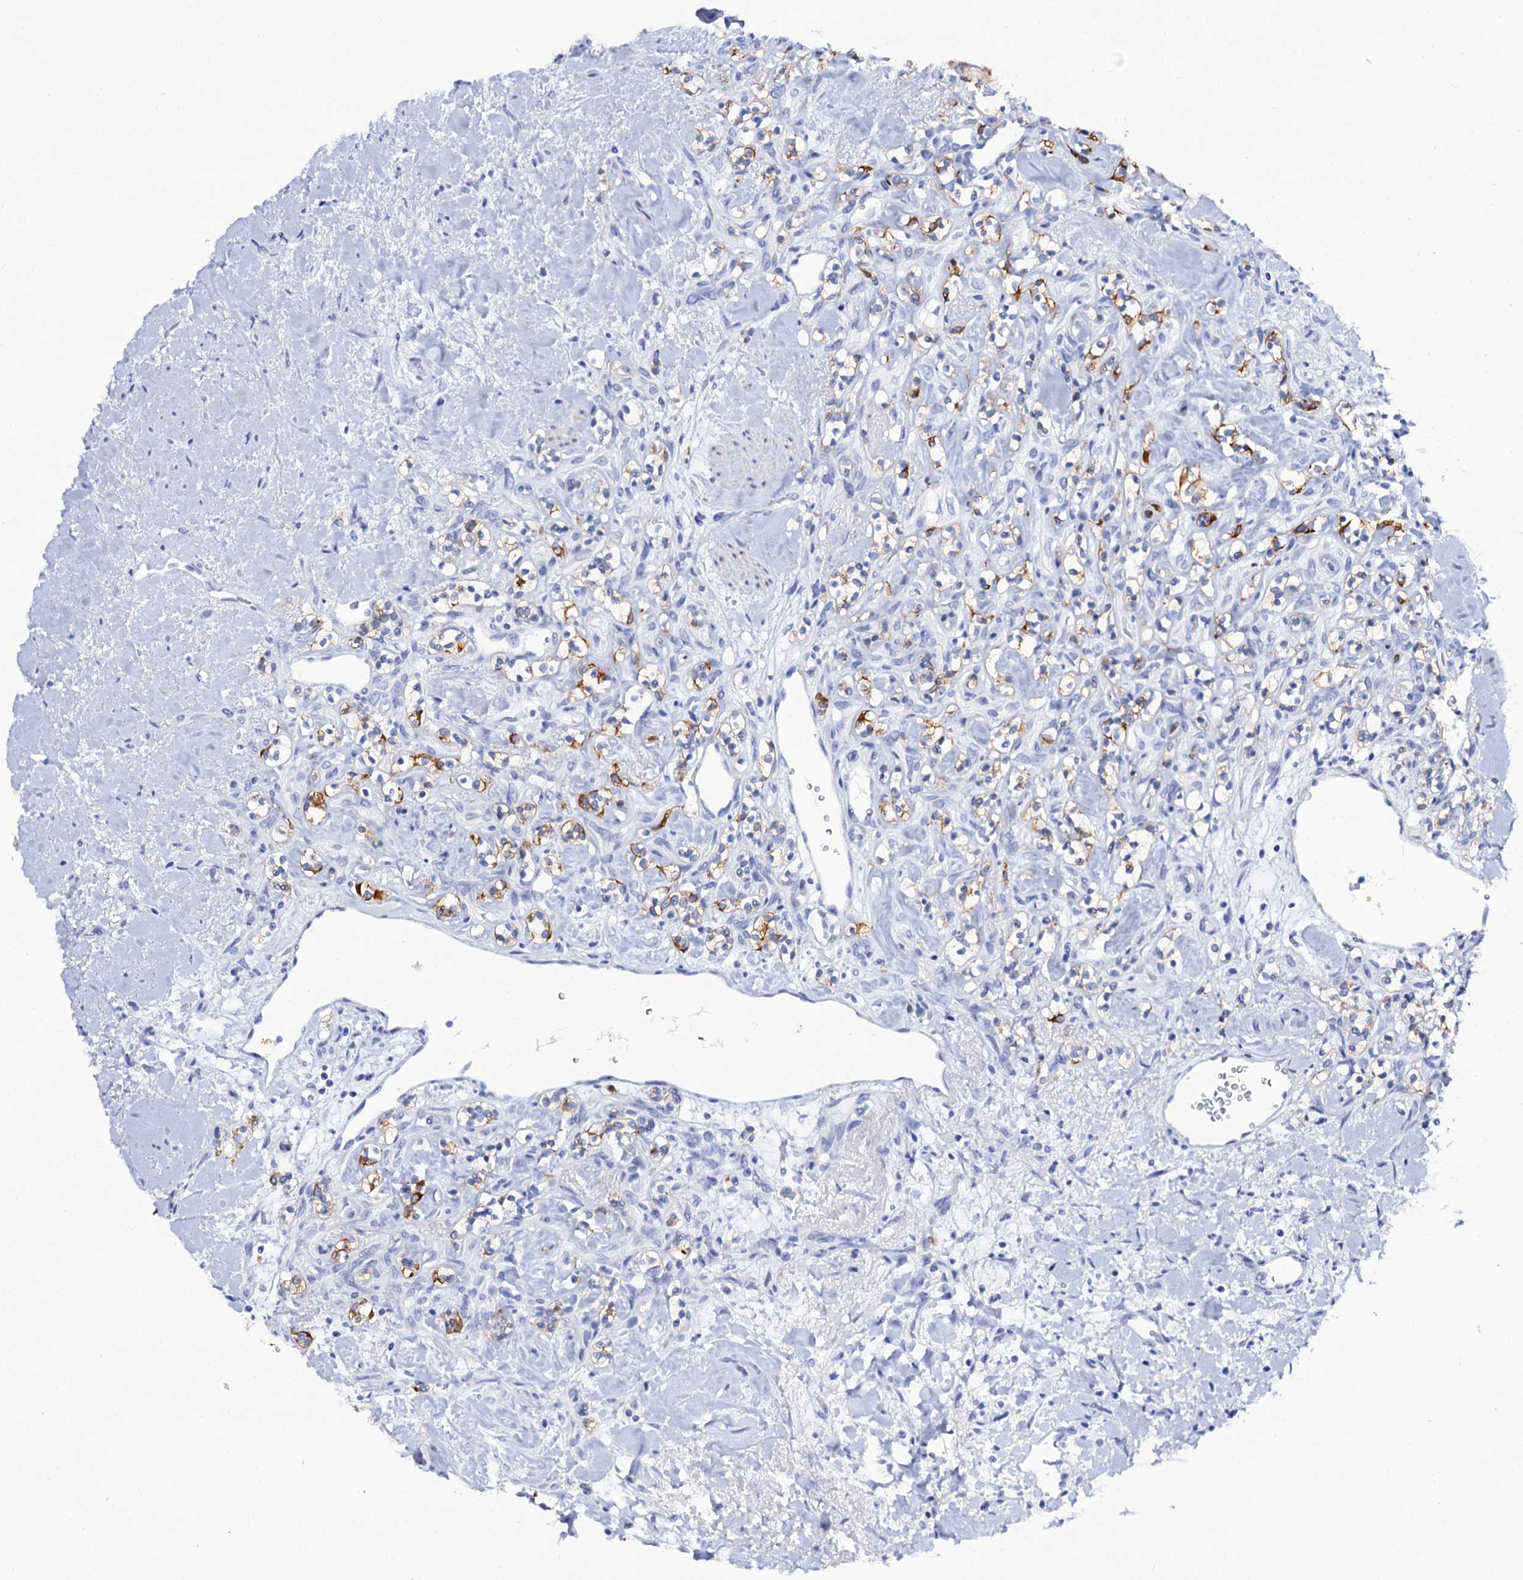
{"staining": {"intensity": "negative", "quantity": "none", "location": "none"}, "tissue": "renal cancer", "cell_type": "Tumor cells", "image_type": "cancer", "snomed": [{"axis": "morphology", "description": "Adenocarcinoma, NOS"}, {"axis": "topography", "description": "Kidney"}], "caption": "Immunohistochemistry photomicrograph of renal cancer (adenocarcinoma) stained for a protein (brown), which demonstrates no staining in tumor cells.", "gene": "RAB3IP", "patient": {"sex": "male", "age": 77}}